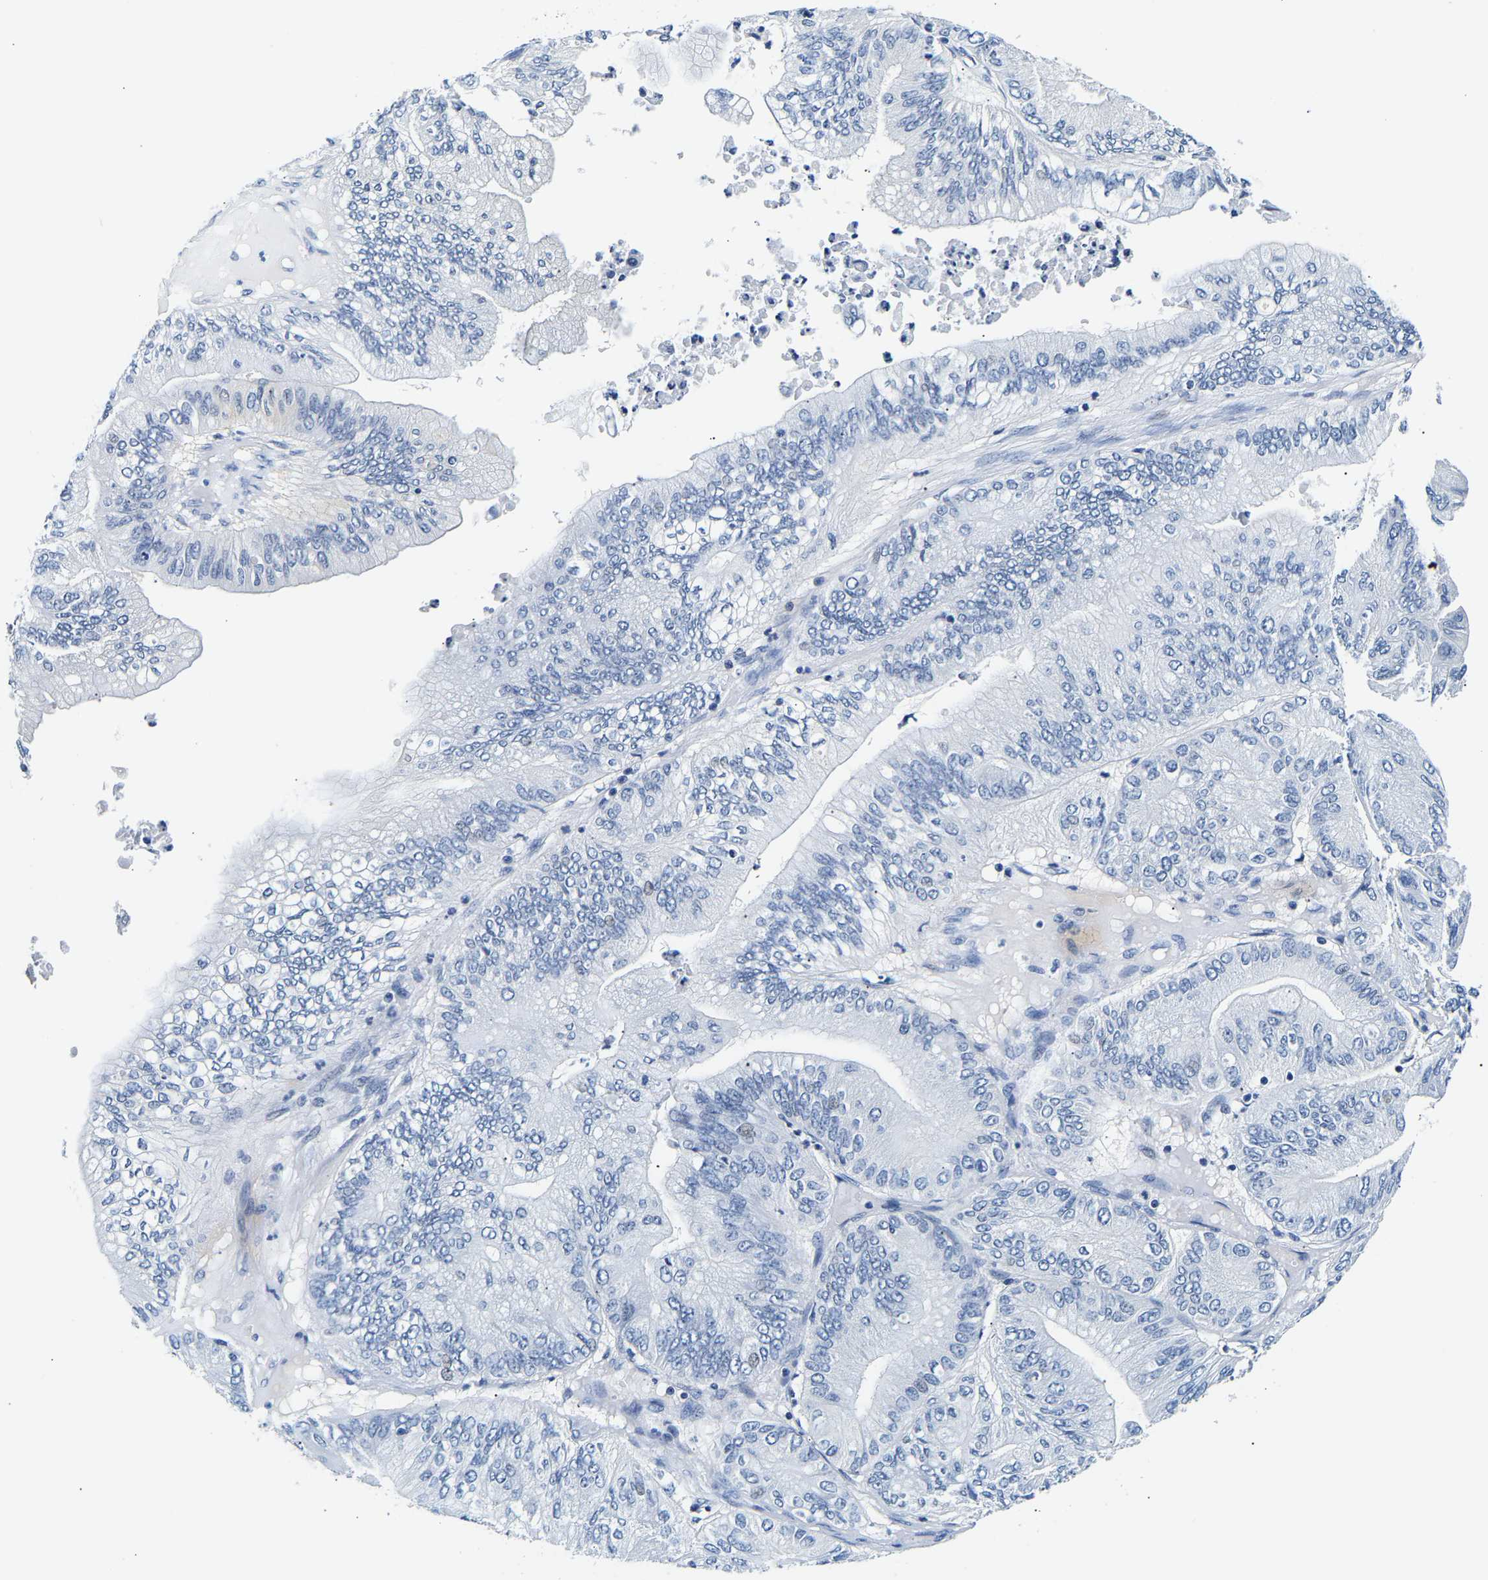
{"staining": {"intensity": "negative", "quantity": "none", "location": "none"}, "tissue": "ovarian cancer", "cell_type": "Tumor cells", "image_type": "cancer", "snomed": [{"axis": "morphology", "description": "Cystadenocarcinoma, mucinous, NOS"}, {"axis": "topography", "description": "Ovary"}], "caption": "Micrograph shows no significant protein expression in tumor cells of ovarian mucinous cystadenocarcinoma.", "gene": "UCHL3", "patient": {"sex": "female", "age": 61}}